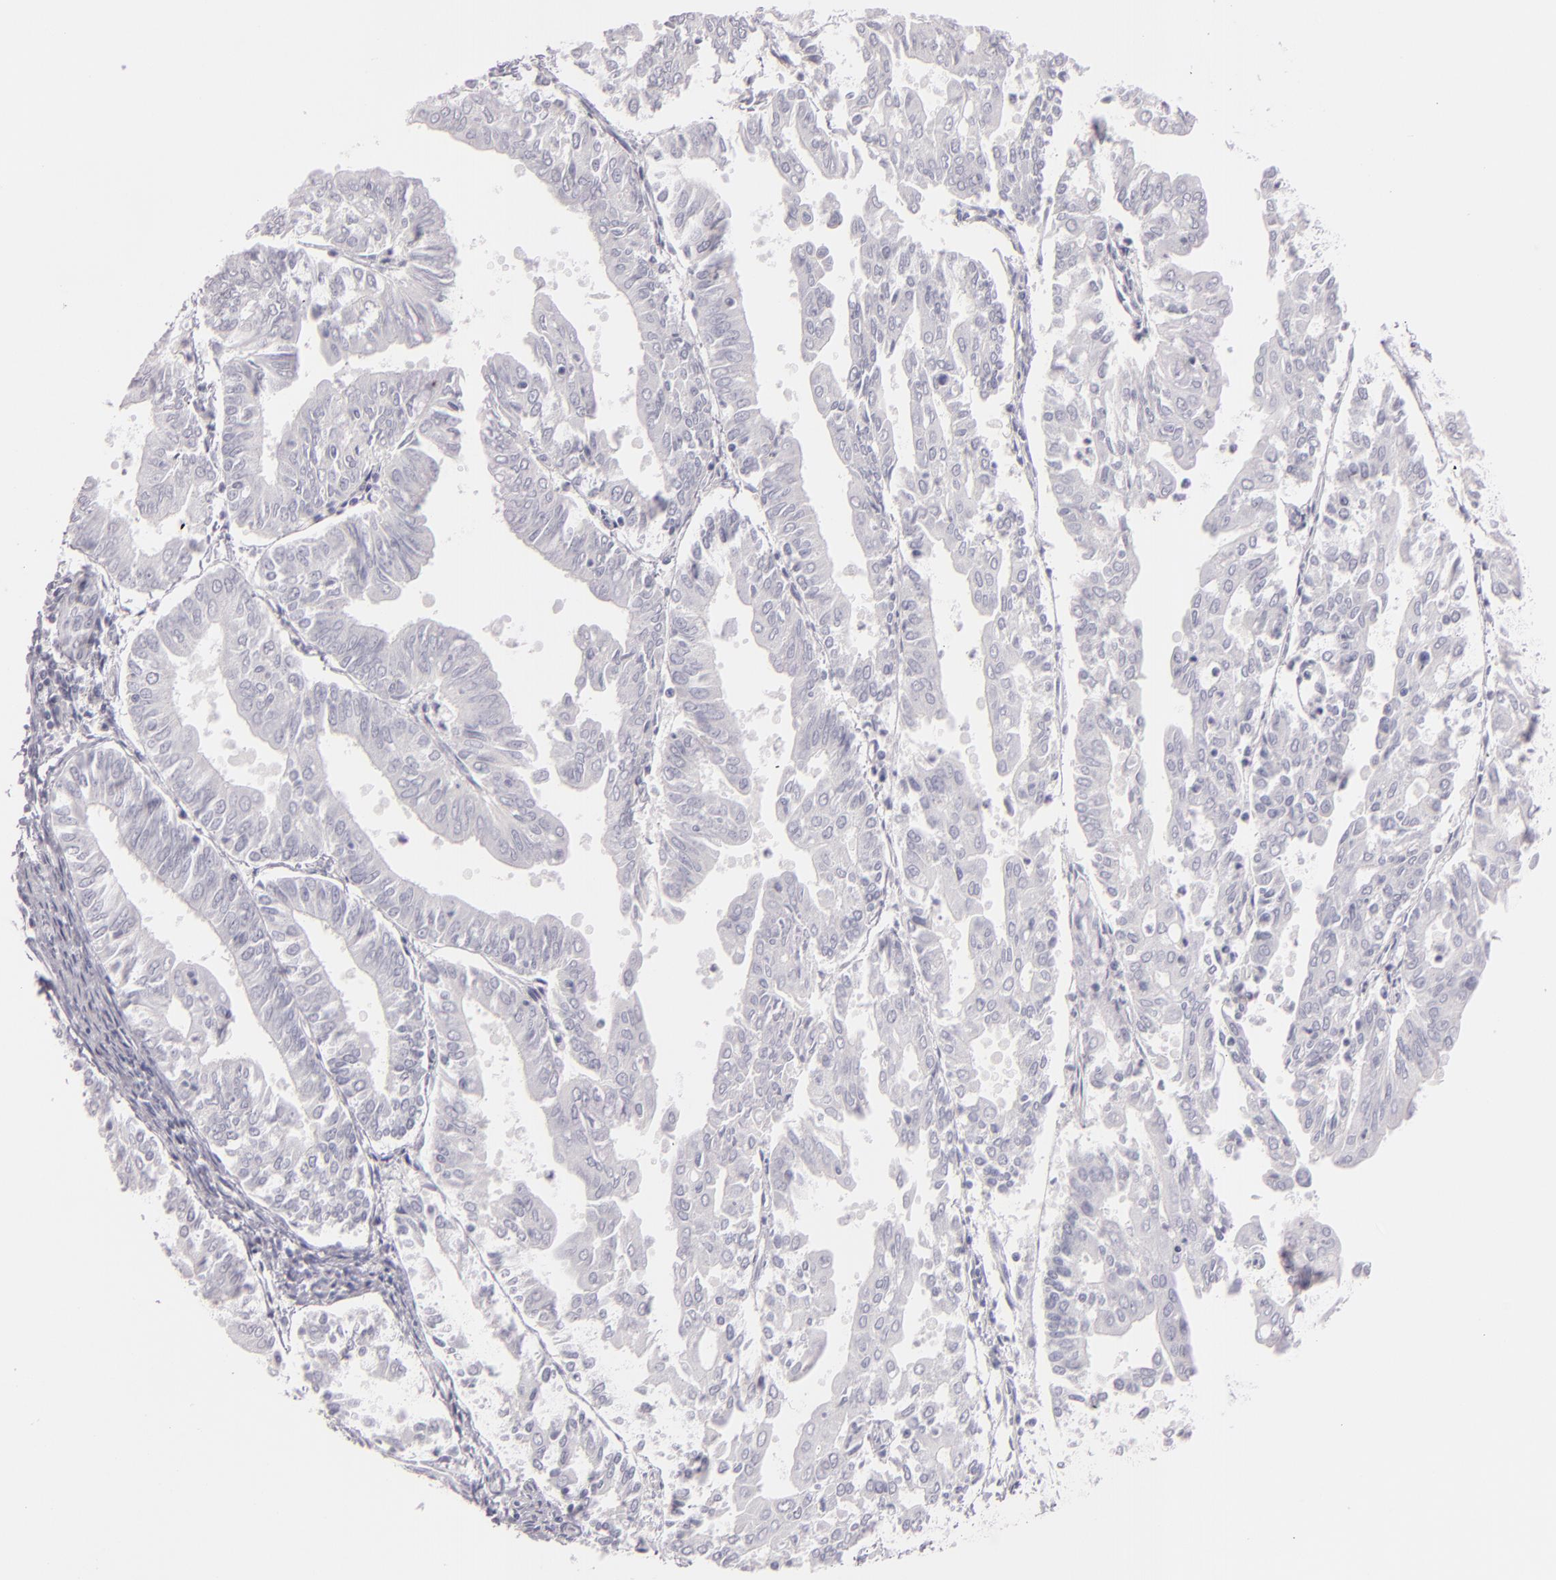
{"staining": {"intensity": "negative", "quantity": "none", "location": "none"}, "tissue": "endometrial cancer", "cell_type": "Tumor cells", "image_type": "cancer", "snomed": [{"axis": "morphology", "description": "Adenocarcinoma, NOS"}, {"axis": "topography", "description": "Endometrium"}], "caption": "Image shows no protein staining in tumor cells of endometrial cancer tissue.", "gene": "TPSD1", "patient": {"sex": "female", "age": 79}}